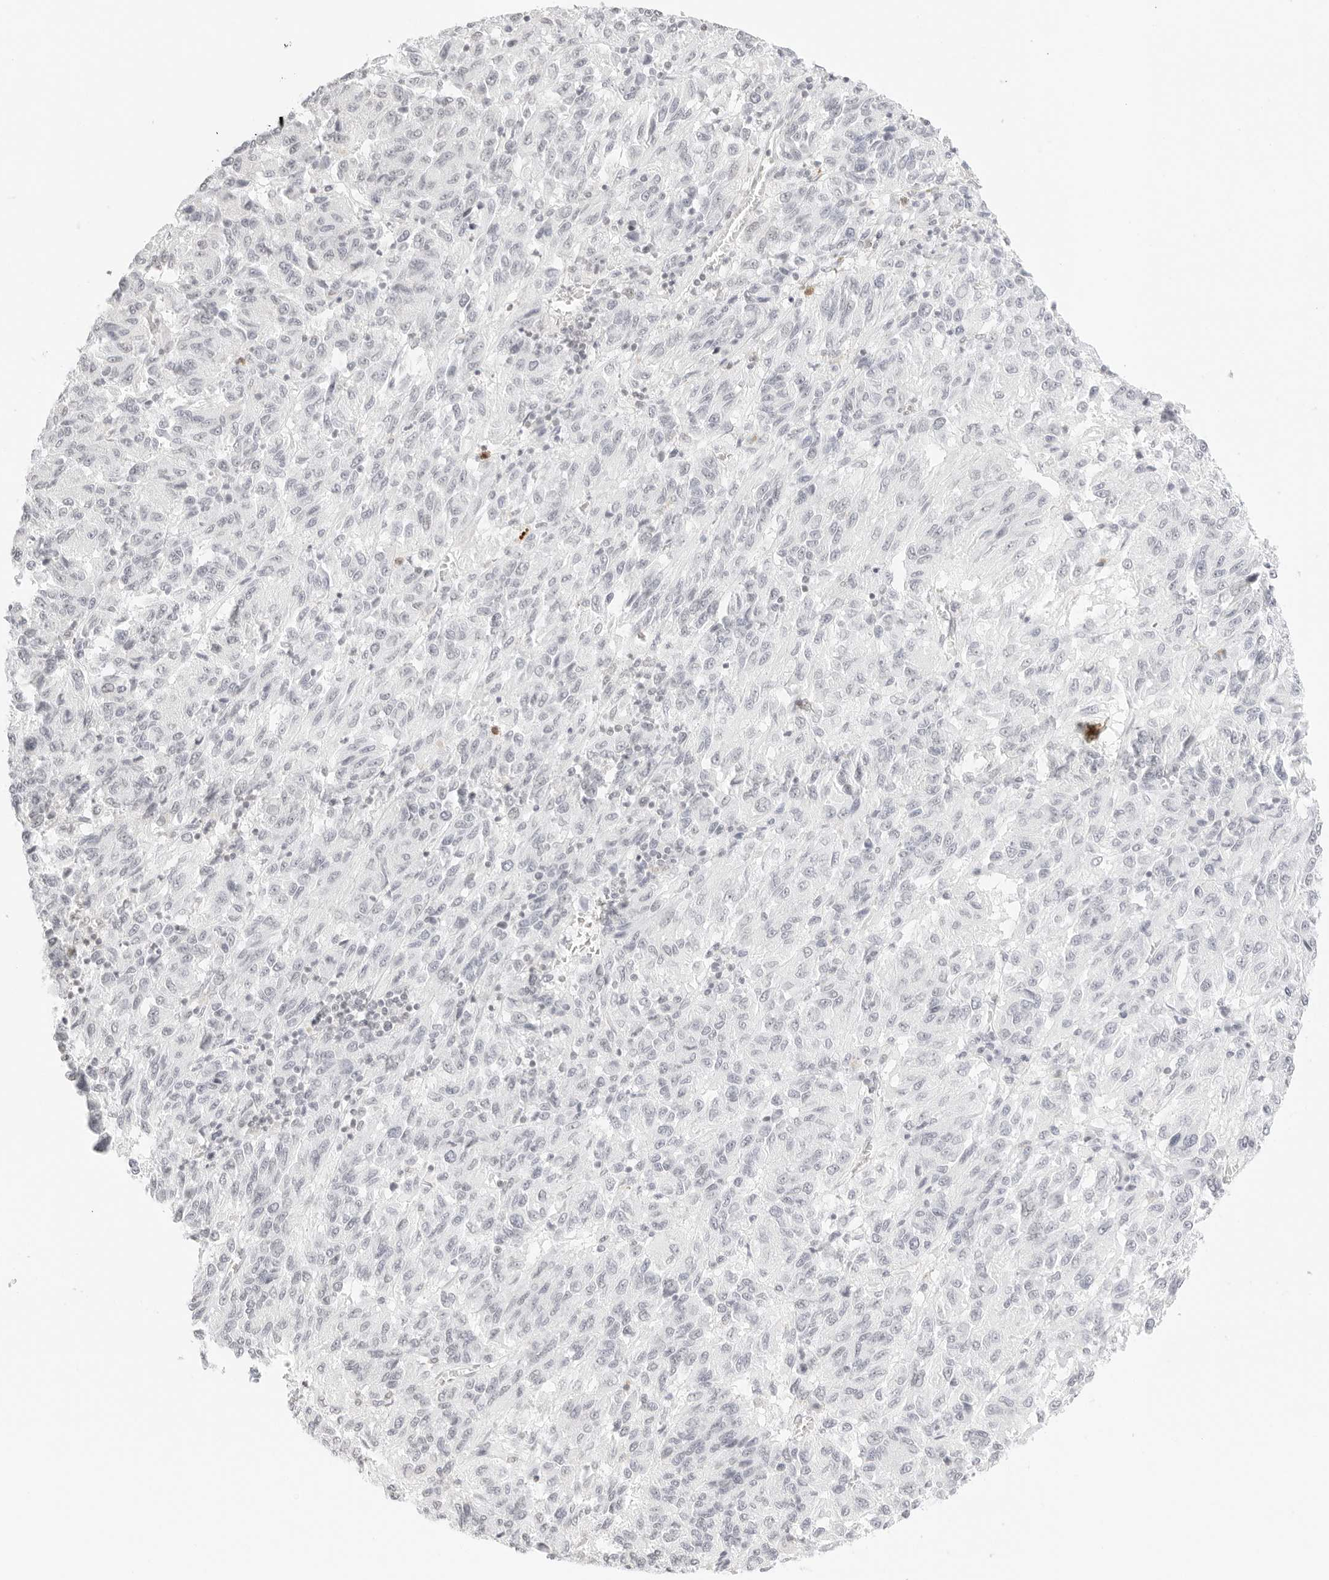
{"staining": {"intensity": "negative", "quantity": "none", "location": "none"}, "tissue": "melanoma", "cell_type": "Tumor cells", "image_type": "cancer", "snomed": [{"axis": "morphology", "description": "Malignant melanoma, Metastatic site"}, {"axis": "topography", "description": "Lung"}], "caption": "Malignant melanoma (metastatic site) stained for a protein using immunohistochemistry exhibits no expression tumor cells.", "gene": "FBLN5", "patient": {"sex": "male", "age": 64}}